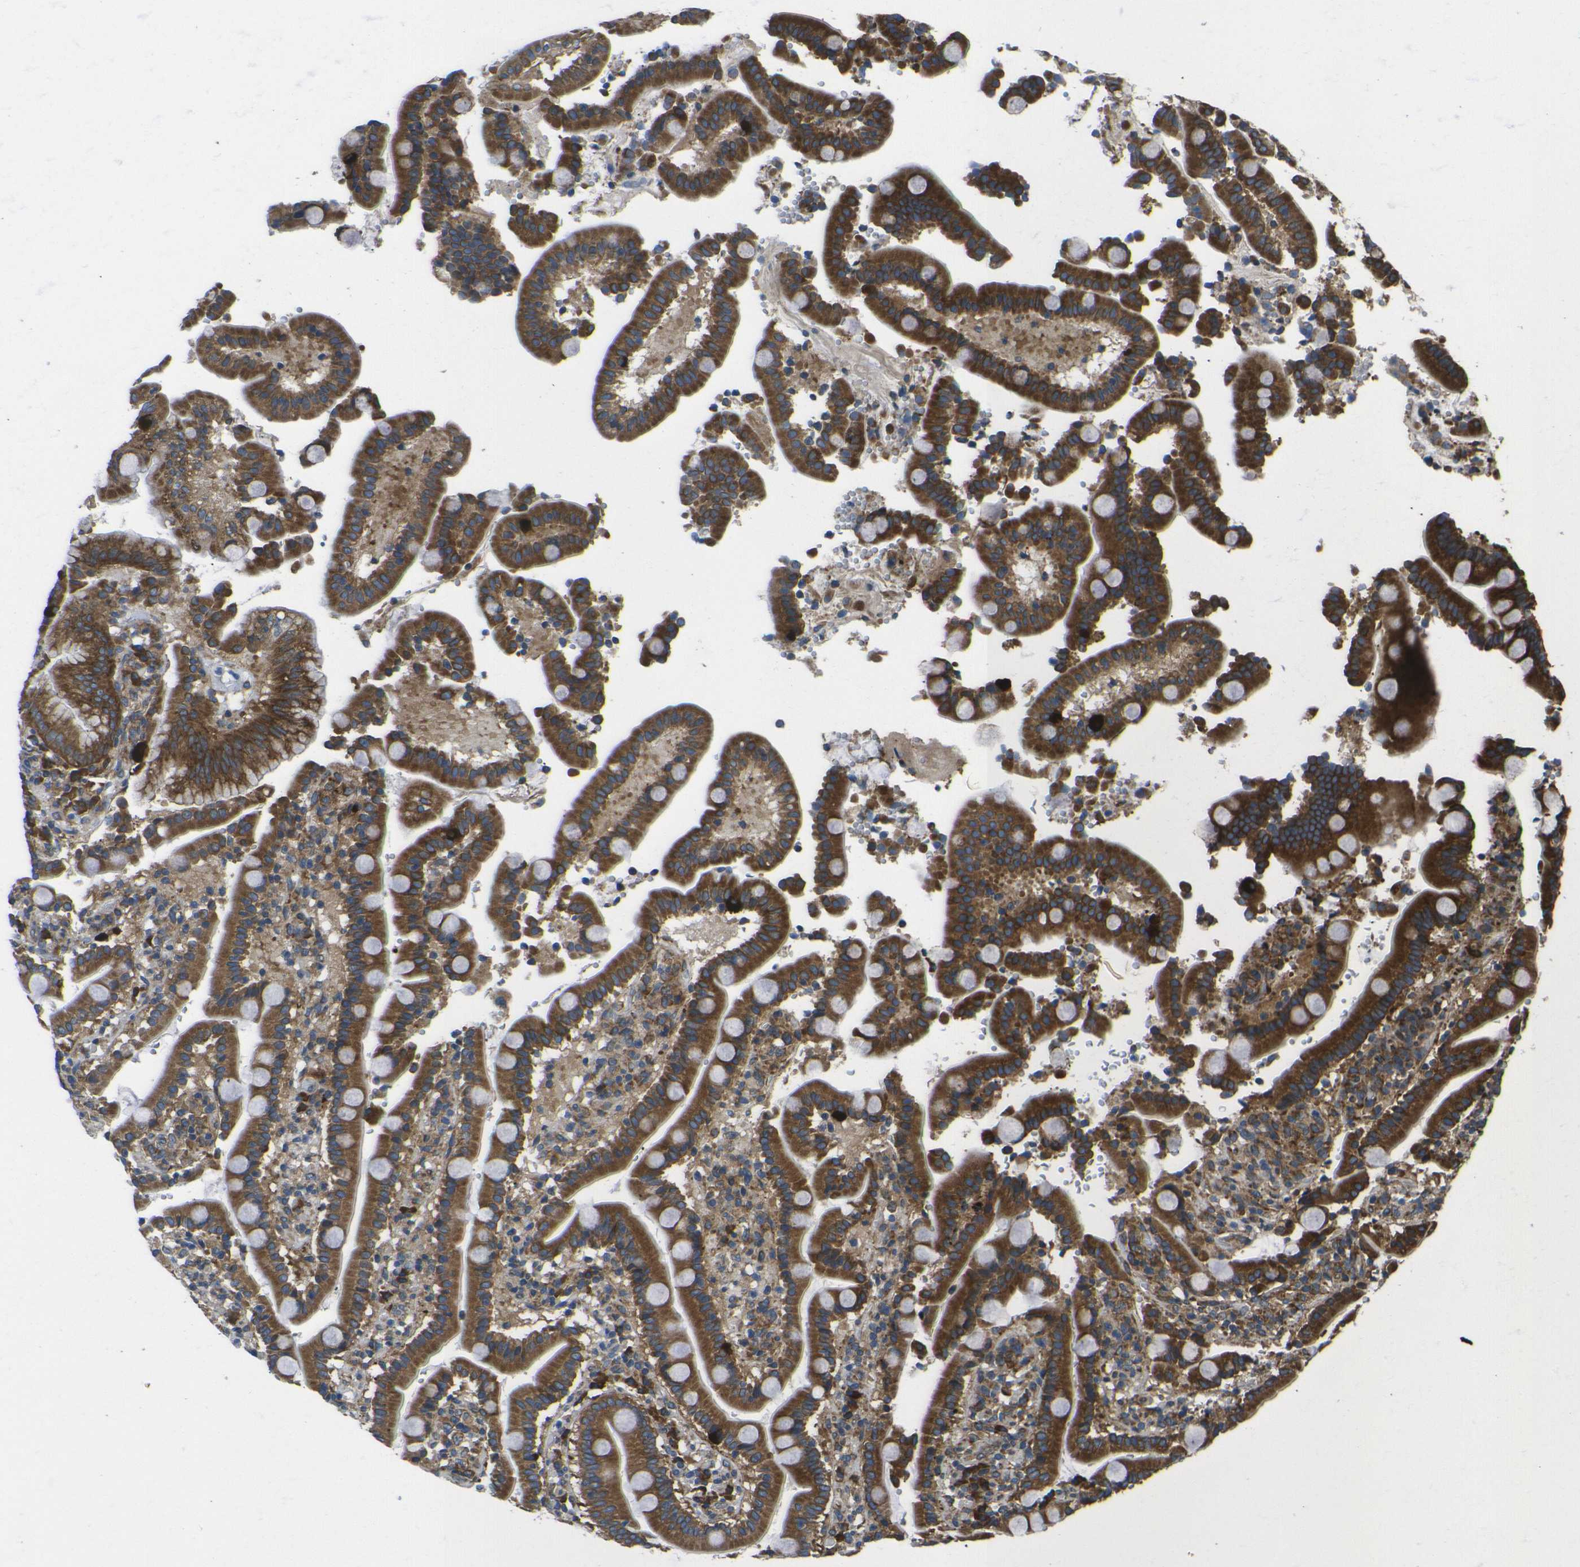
{"staining": {"intensity": "strong", "quantity": ">75%", "location": "cytoplasmic/membranous"}, "tissue": "duodenum", "cell_type": "Glandular cells", "image_type": "normal", "snomed": [{"axis": "morphology", "description": "Normal tissue, NOS"}, {"axis": "topography", "description": "Small intestine, NOS"}], "caption": "DAB immunohistochemical staining of normal duodenum shows strong cytoplasmic/membranous protein staining in about >75% of glandular cells. (DAB = brown stain, brightfield microscopy at high magnification).", "gene": "RPSA", "patient": {"sex": "female", "age": 71}}